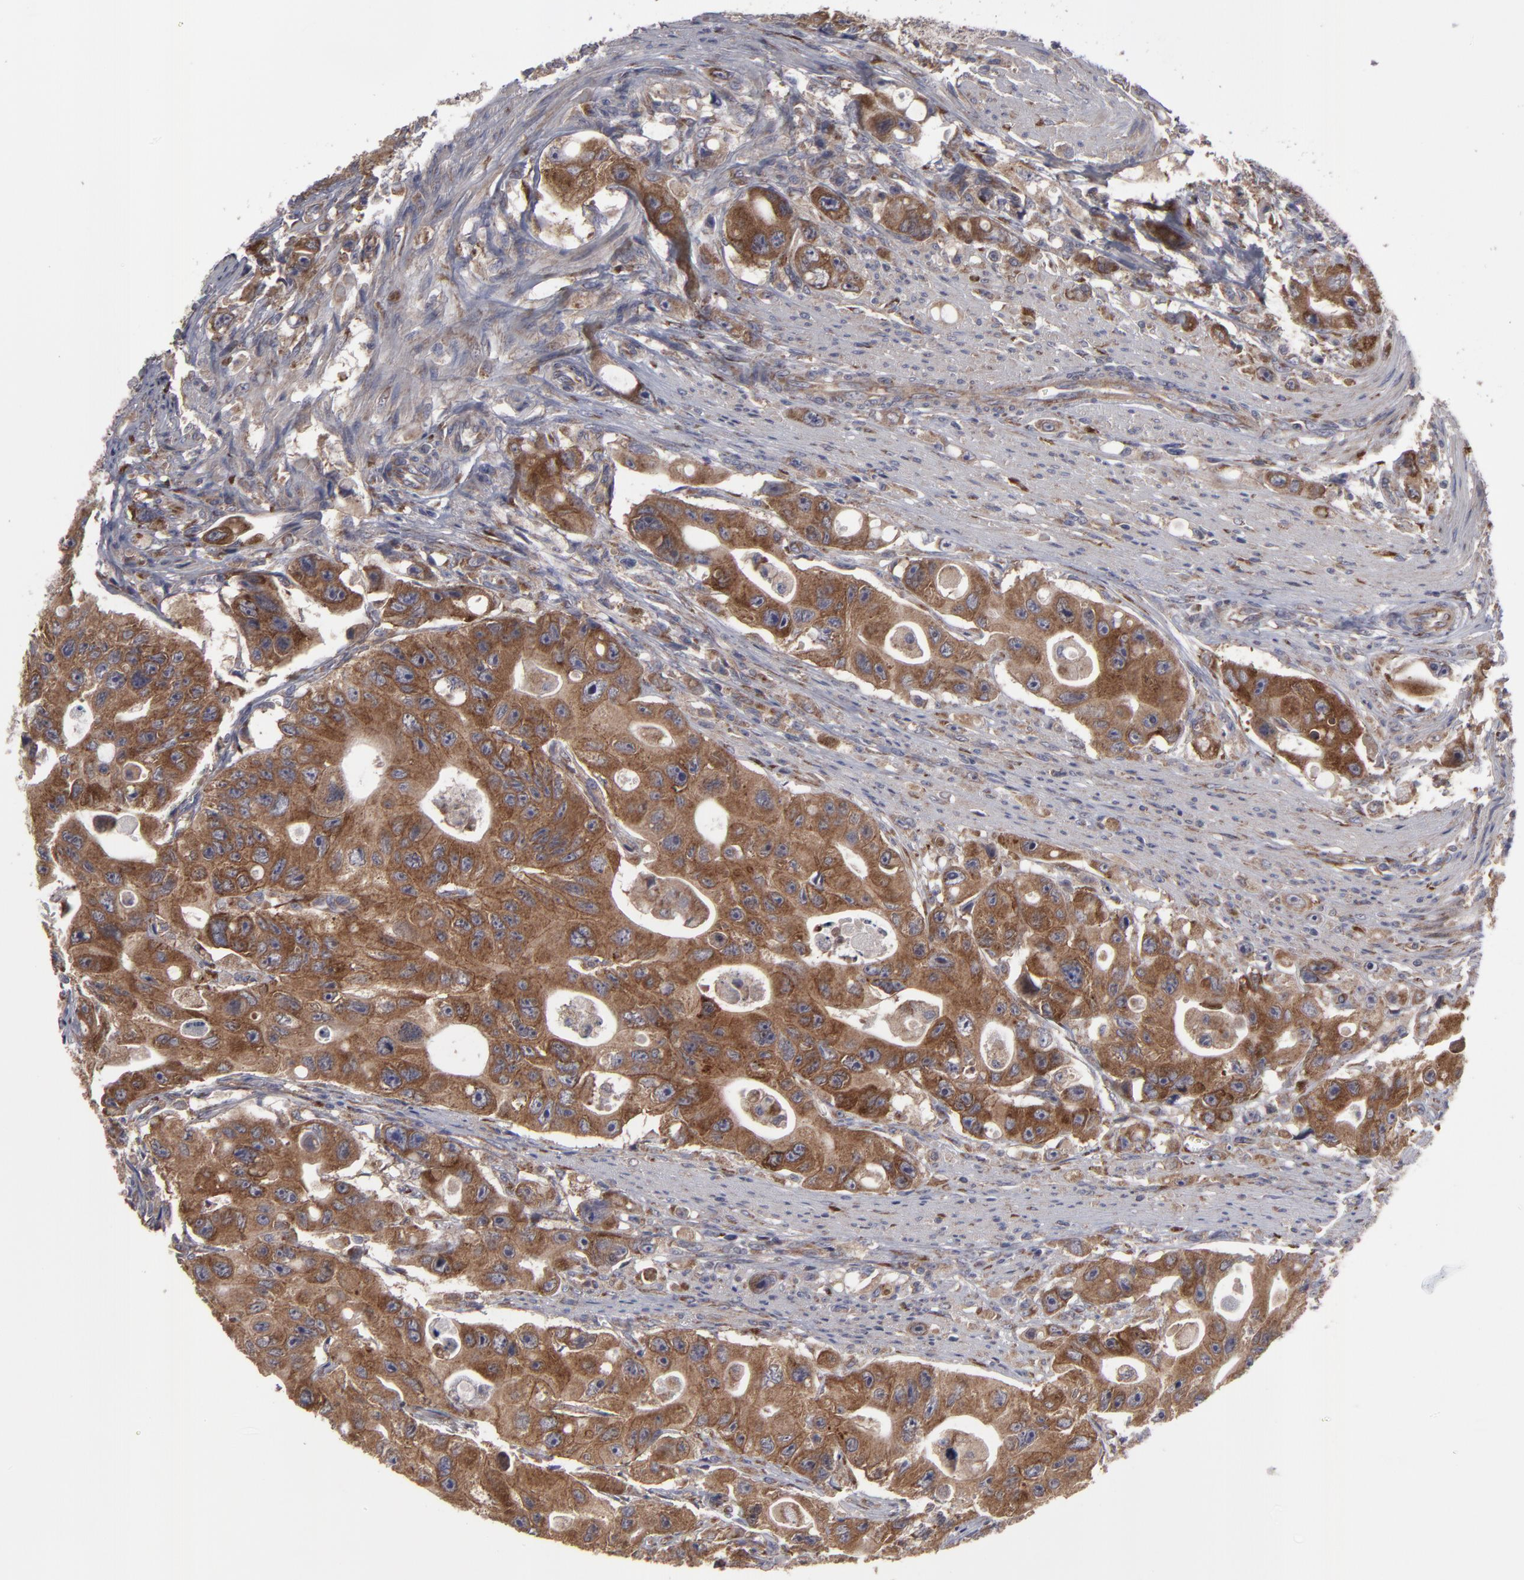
{"staining": {"intensity": "moderate", "quantity": ">75%", "location": "cytoplasmic/membranous"}, "tissue": "colorectal cancer", "cell_type": "Tumor cells", "image_type": "cancer", "snomed": [{"axis": "morphology", "description": "Adenocarcinoma, NOS"}, {"axis": "topography", "description": "Colon"}], "caption": "IHC staining of adenocarcinoma (colorectal), which demonstrates medium levels of moderate cytoplasmic/membranous expression in approximately >75% of tumor cells indicating moderate cytoplasmic/membranous protein expression. The staining was performed using DAB (3,3'-diaminobenzidine) (brown) for protein detection and nuclei were counterstained in hematoxylin (blue).", "gene": "SND1", "patient": {"sex": "female", "age": 46}}